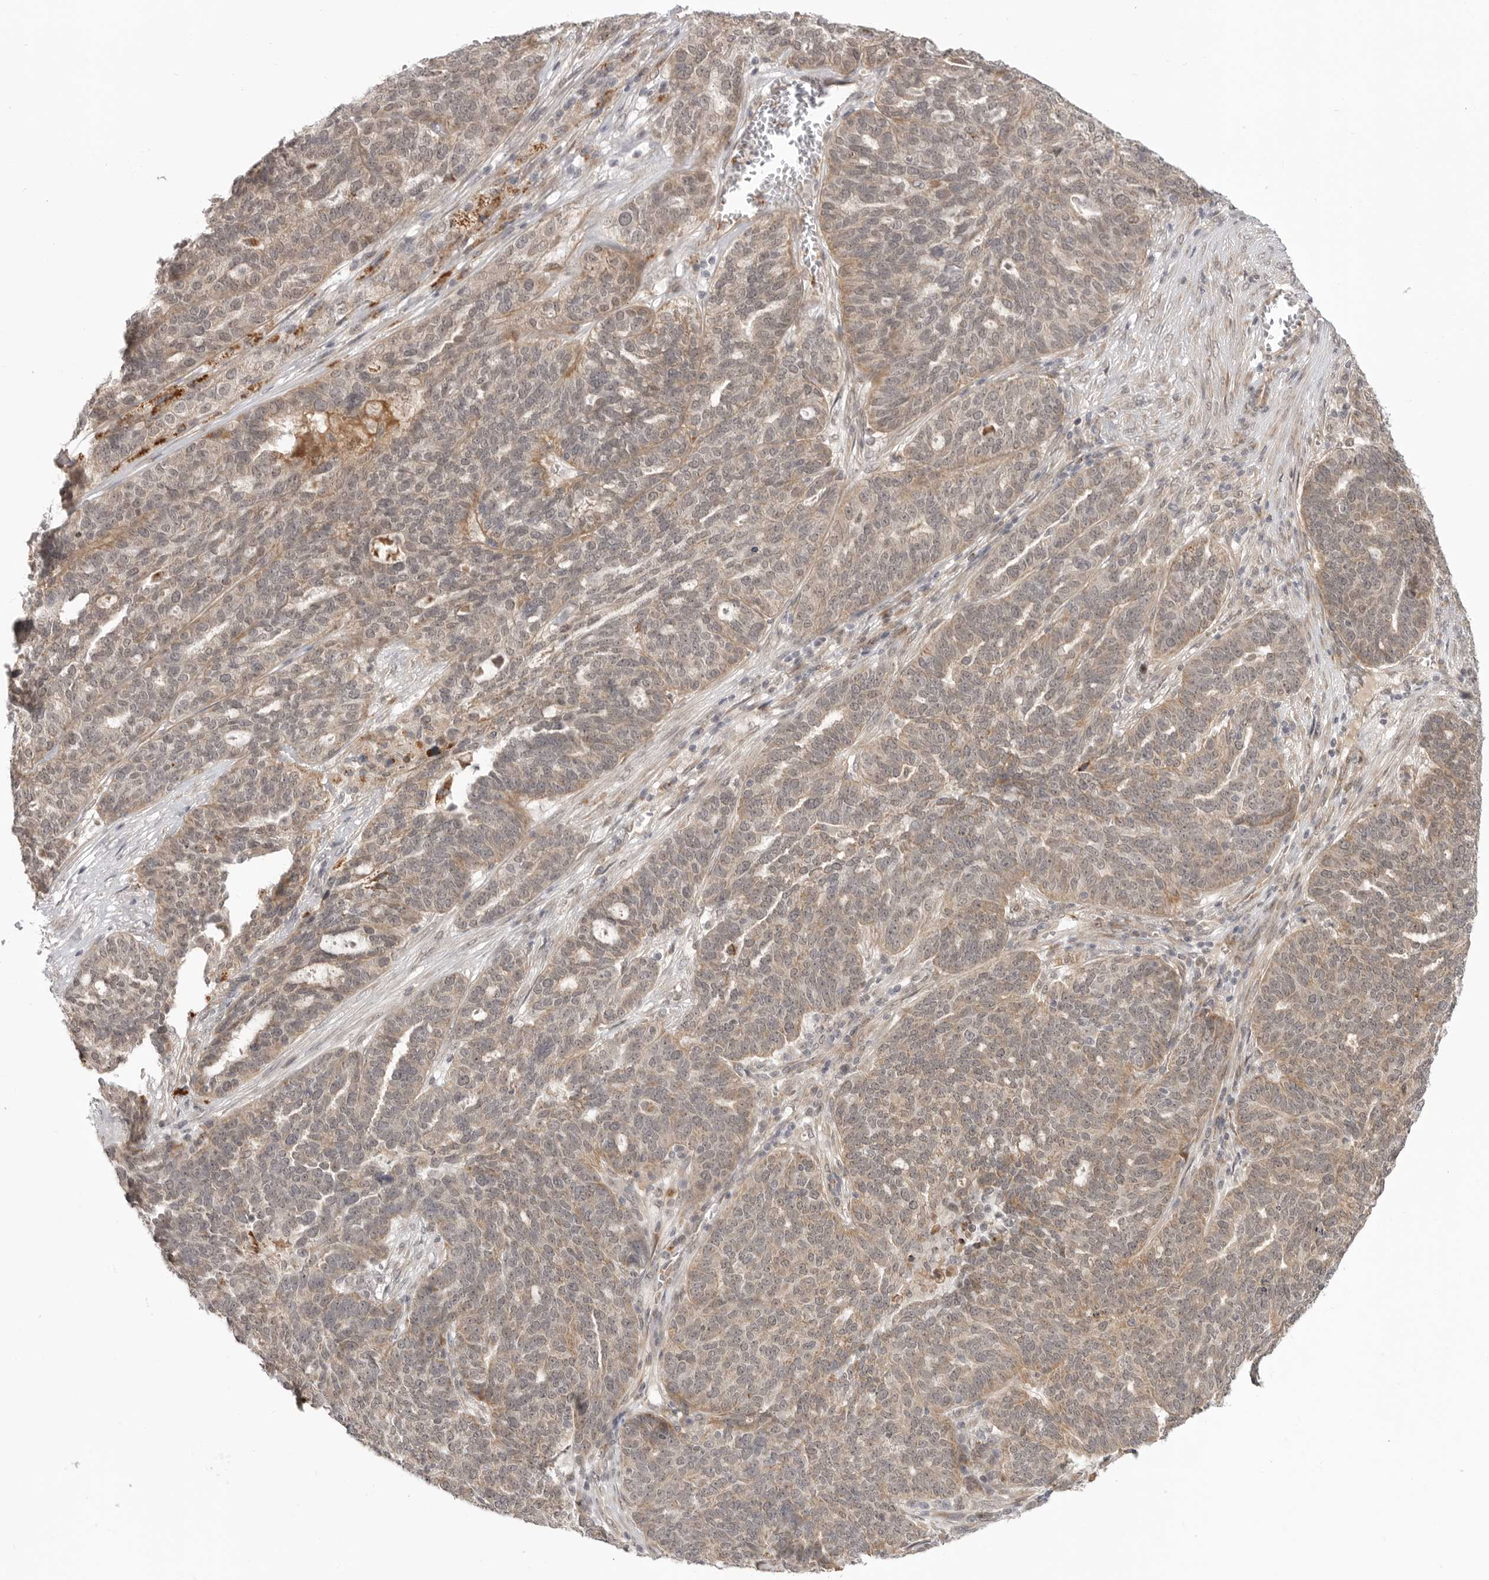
{"staining": {"intensity": "weak", "quantity": "<25%", "location": "cytoplasmic/membranous"}, "tissue": "ovarian cancer", "cell_type": "Tumor cells", "image_type": "cancer", "snomed": [{"axis": "morphology", "description": "Cystadenocarcinoma, serous, NOS"}, {"axis": "topography", "description": "Ovary"}], "caption": "The histopathology image displays no significant staining in tumor cells of ovarian cancer (serous cystadenocarcinoma).", "gene": "KALRN", "patient": {"sex": "female", "age": 59}}